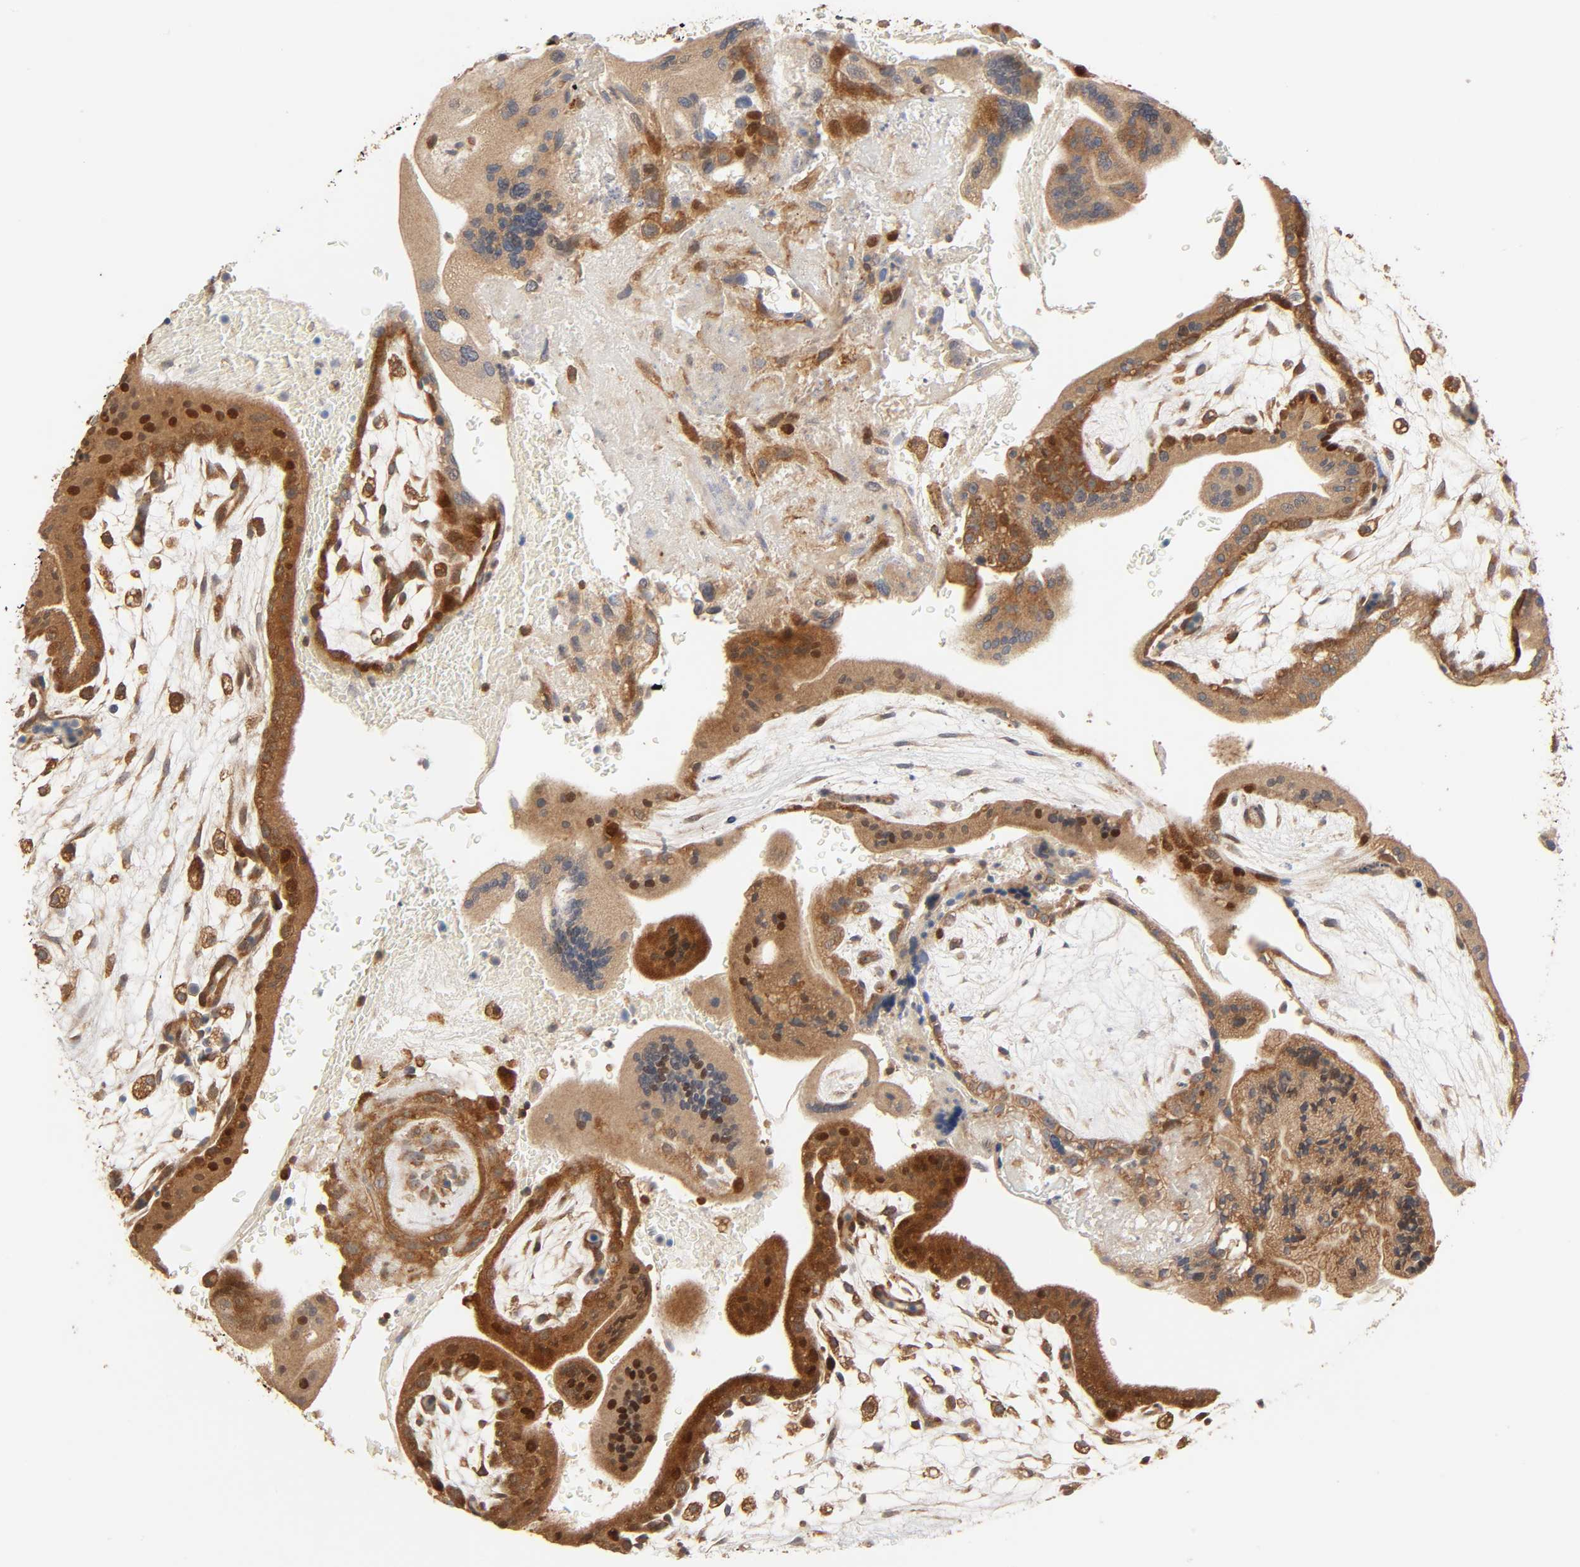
{"staining": {"intensity": "moderate", "quantity": ">75%", "location": "cytoplasmic/membranous,nuclear"}, "tissue": "placenta", "cell_type": "Decidual cells", "image_type": "normal", "snomed": [{"axis": "morphology", "description": "Normal tissue, NOS"}, {"axis": "topography", "description": "Placenta"}], "caption": "Immunohistochemical staining of normal human placenta exhibits >75% levels of moderate cytoplasmic/membranous,nuclear protein staining in about >75% of decidual cells. (DAB (3,3'-diaminobenzidine) IHC with brightfield microscopy, high magnification).", "gene": "NEMF", "patient": {"sex": "female", "age": 35}}